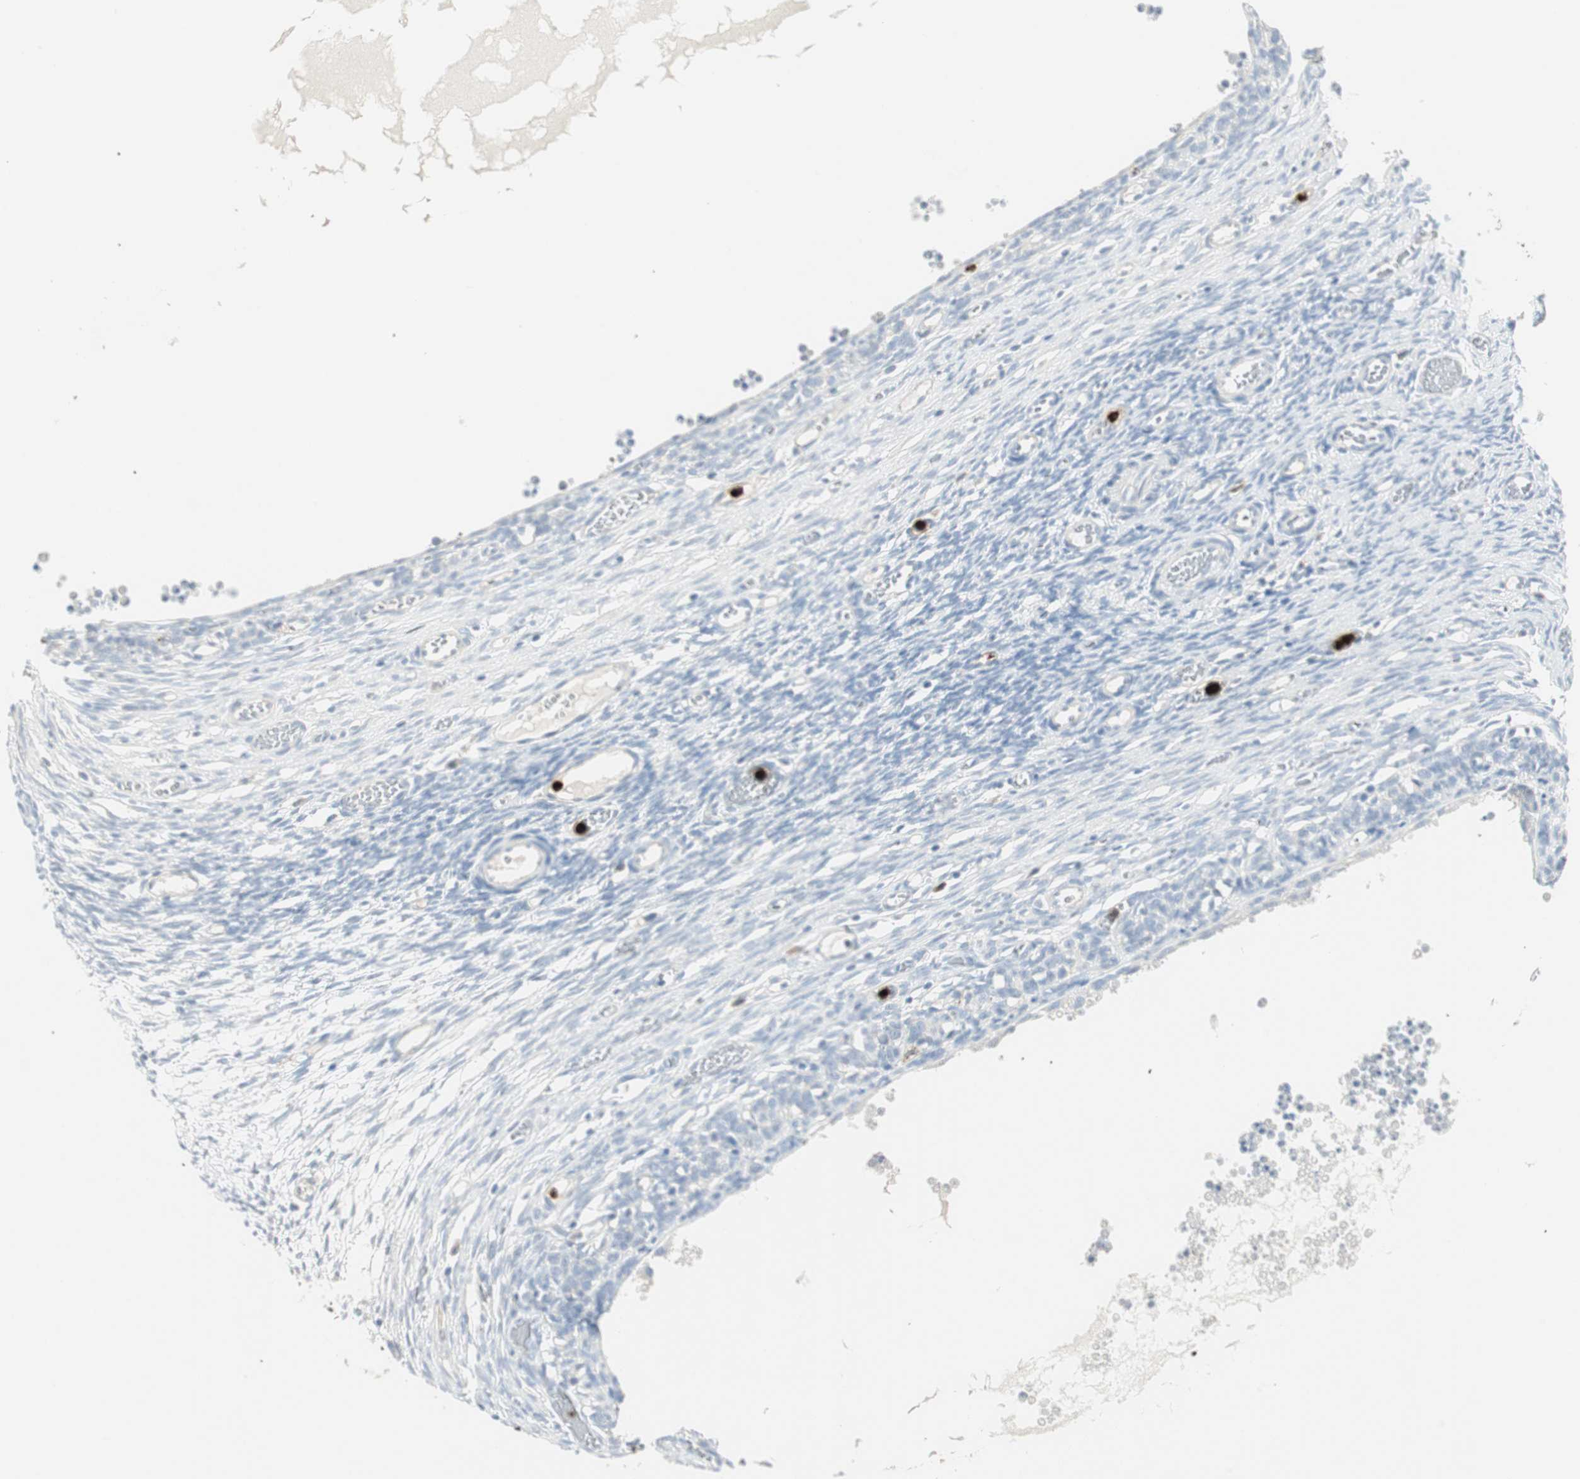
{"staining": {"intensity": "negative", "quantity": "none", "location": "none"}, "tissue": "ovary", "cell_type": "Ovarian stroma cells", "image_type": "normal", "snomed": [{"axis": "morphology", "description": "Normal tissue, NOS"}, {"axis": "topography", "description": "Ovary"}], "caption": "Immunohistochemistry (IHC) photomicrograph of benign ovary: human ovary stained with DAB (3,3'-diaminobenzidine) displays no significant protein staining in ovarian stroma cells.", "gene": "PRTN3", "patient": {"sex": "female", "age": 35}}